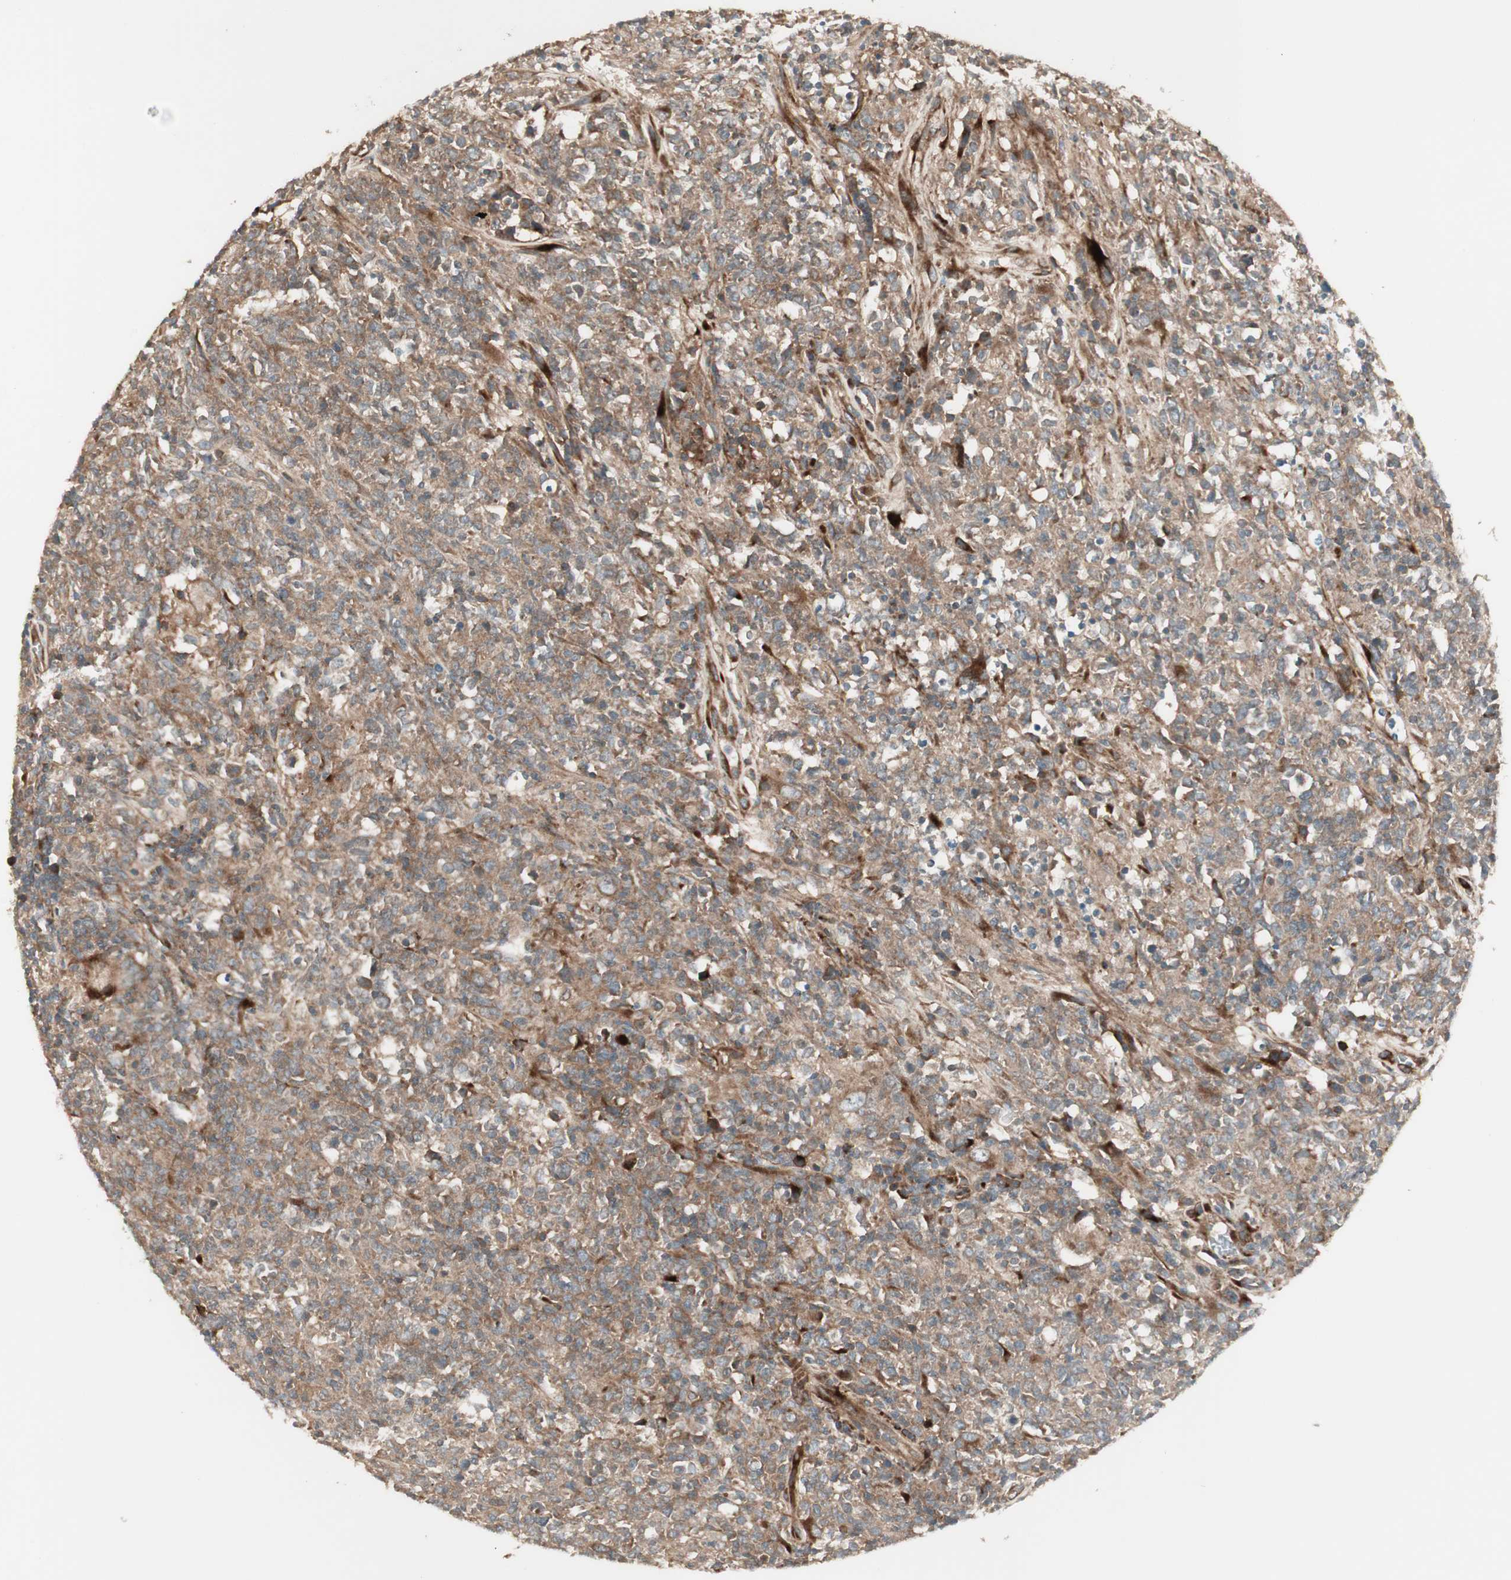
{"staining": {"intensity": "moderate", "quantity": ">75%", "location": "cytoplasmic/membranous"}, "tissue": "lymphoma", "cell_type": "Tumor cells", "image_type": "cancer", "snomed": [{"axis": "morphology", "description": "Malignant lymphoma, non-Hodgkin's type, High grade"}, {"axis": "topography", "description": "Lymph node"}], "caption": "Moderate cytoplasmic/membranous positivity is identified in approximately >75% of tumor cells in lymphoma. (Brightfield microscopy of DAB IHC at high magnification).", "gene": "PPP2R5E", "patient": {"sex": "female", "age": 84}}